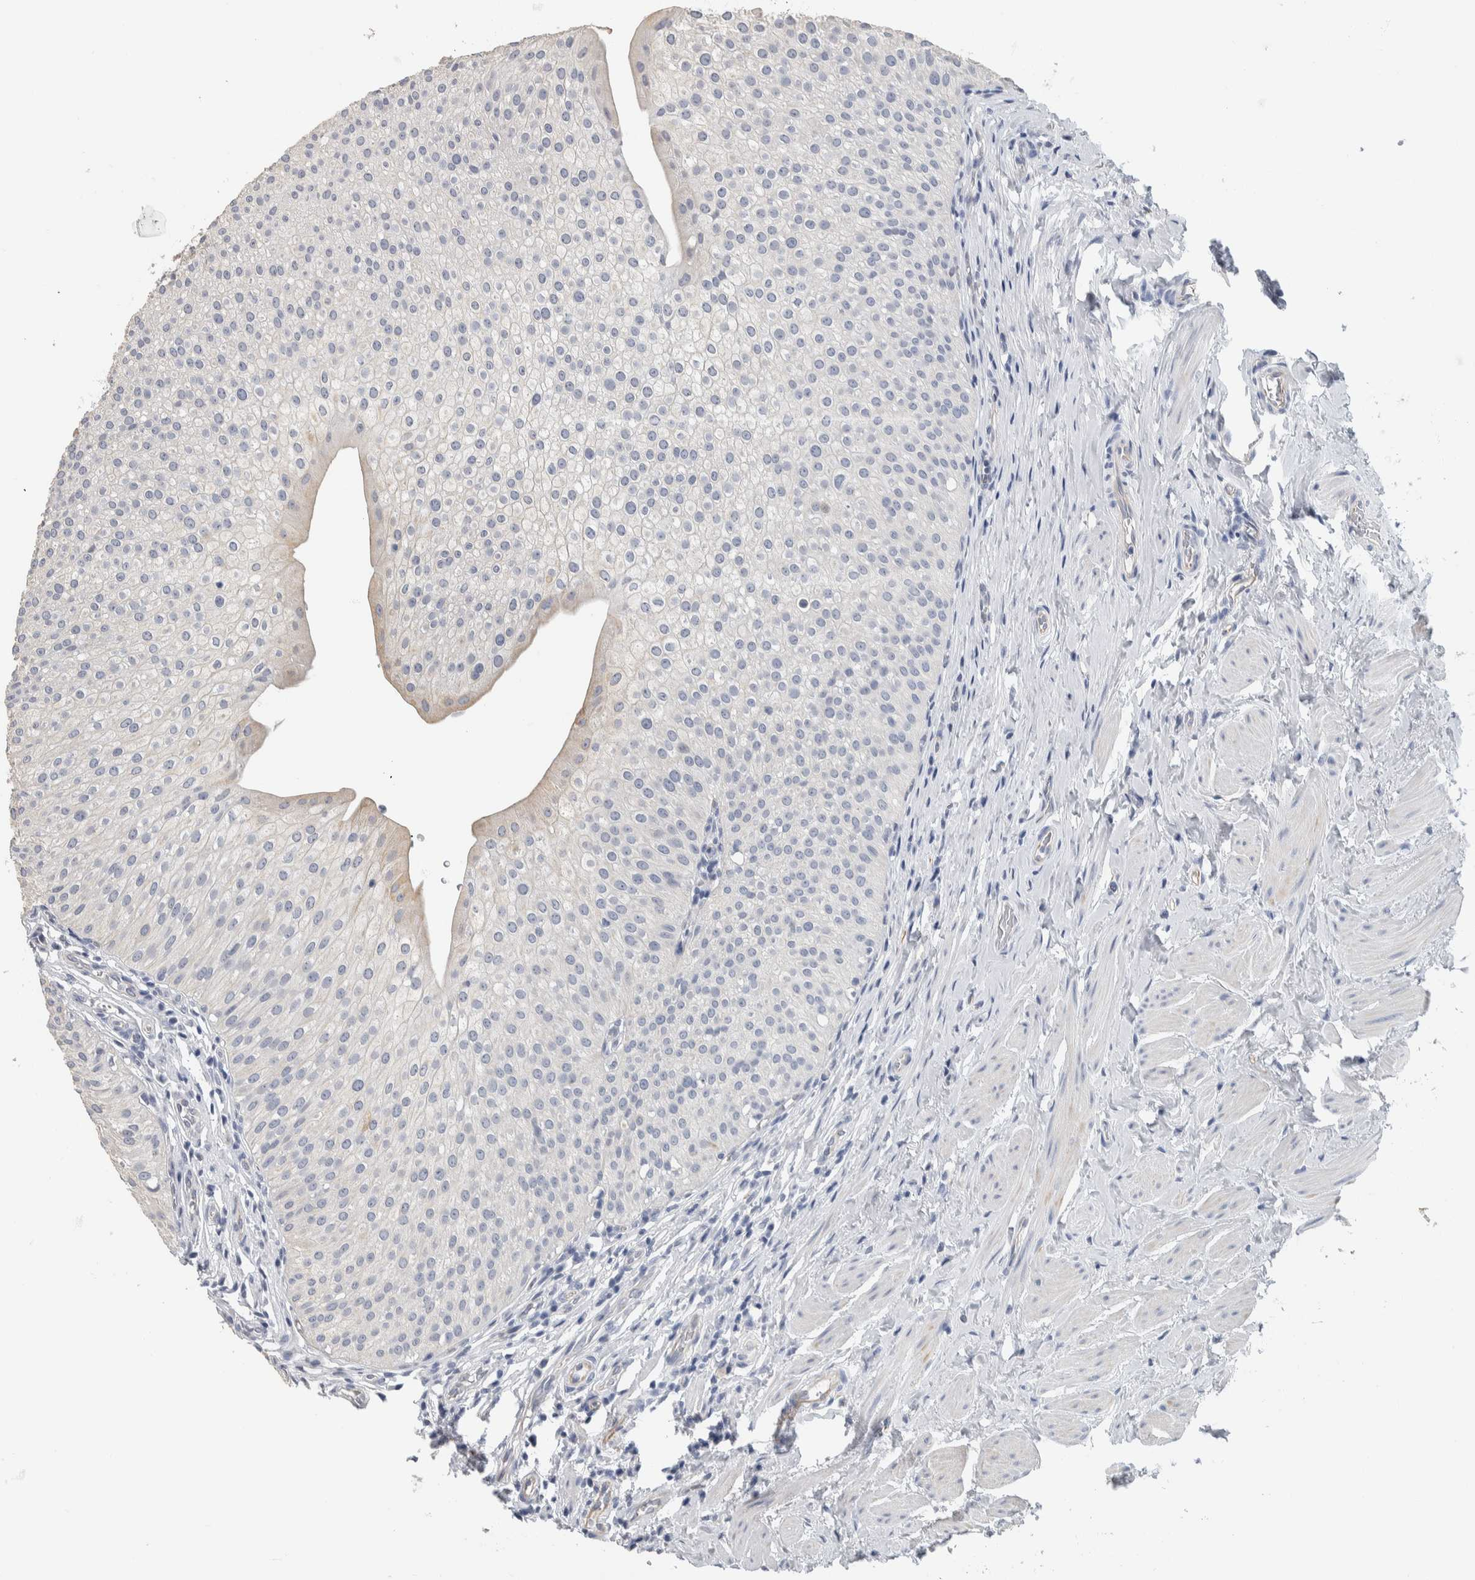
{"staining": {"intensity": "negative", "quantity": "none", "location": "none"}, "tissue": "urothelial cancer", "cell_type": "Tumor cells", "image_type": "cancer", "snomed": [{"axis": "morphology", "description": "Normal tissue, NOS"}, {"axis": "morphology", "description": "Urothelial carcinoma, Low grade"}, {"axis": "topography", "description": "Smooth muscle"}, {"axis": "topography", "description": "Urinary bladder"}], "caption": "This is an immunohistochemistry micrograph of low-grade urothelial carcinoma. There is no expression in tumor cells.", "gene": "NEFM", "patient": {"sex": "male", "age": 60}}